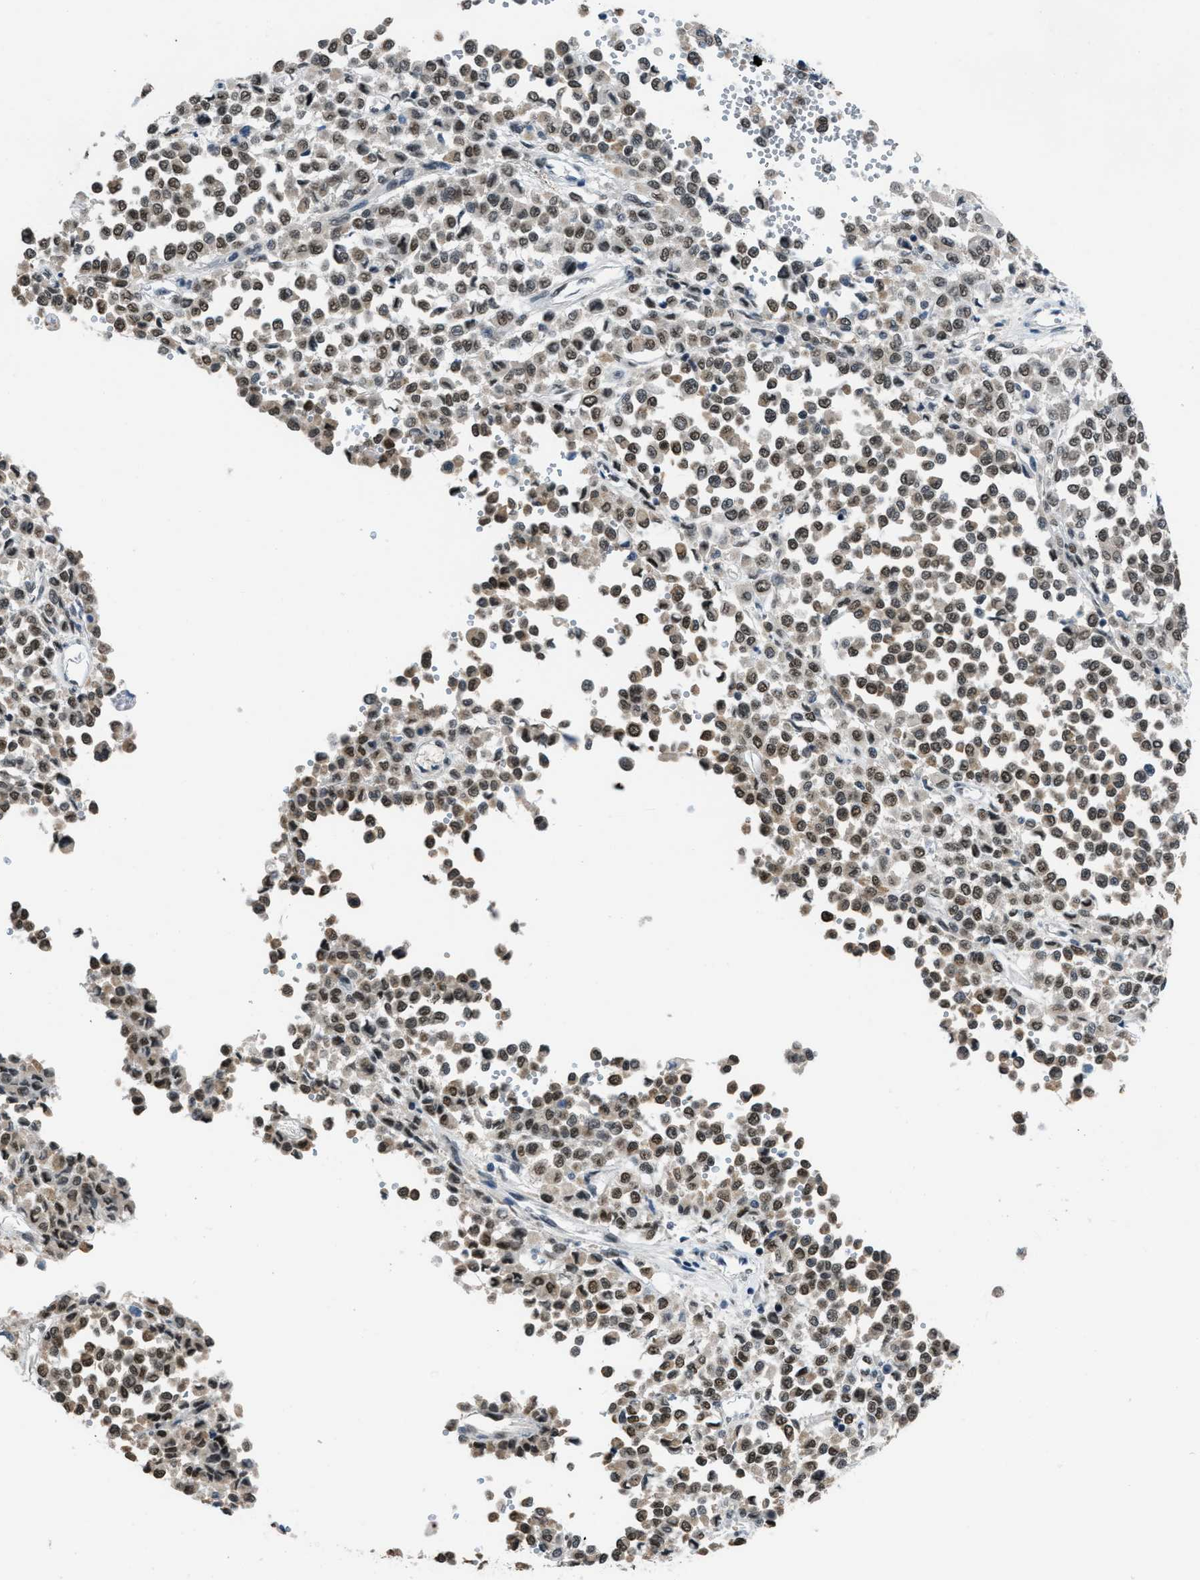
{"staining": {"intensity": "moderate", "quantity": ">75%", "location": "nuclear"}, "tissue": "melanoma", "cell_type": "Tumor cells", "image_type": "cancer", "snomed": [{"axis": "morphology", "description": "Malignant melanoma, Metastatic site"}, {"axis": "topography", "description": "Pancreas"}], "caption": "A histopathology image of human malignant melanoma (metastatic site) stained for a protein reveals moderate nuclear brown staining in tumor cells. Using DAB (3,3'-diaminobenzidine) (brown) and hematoxylin (blue) stains, captured at high magnification using brightfield microscopy.", "gene": "GATAD2B", "patient": {"sex": "female", "age": 30}}